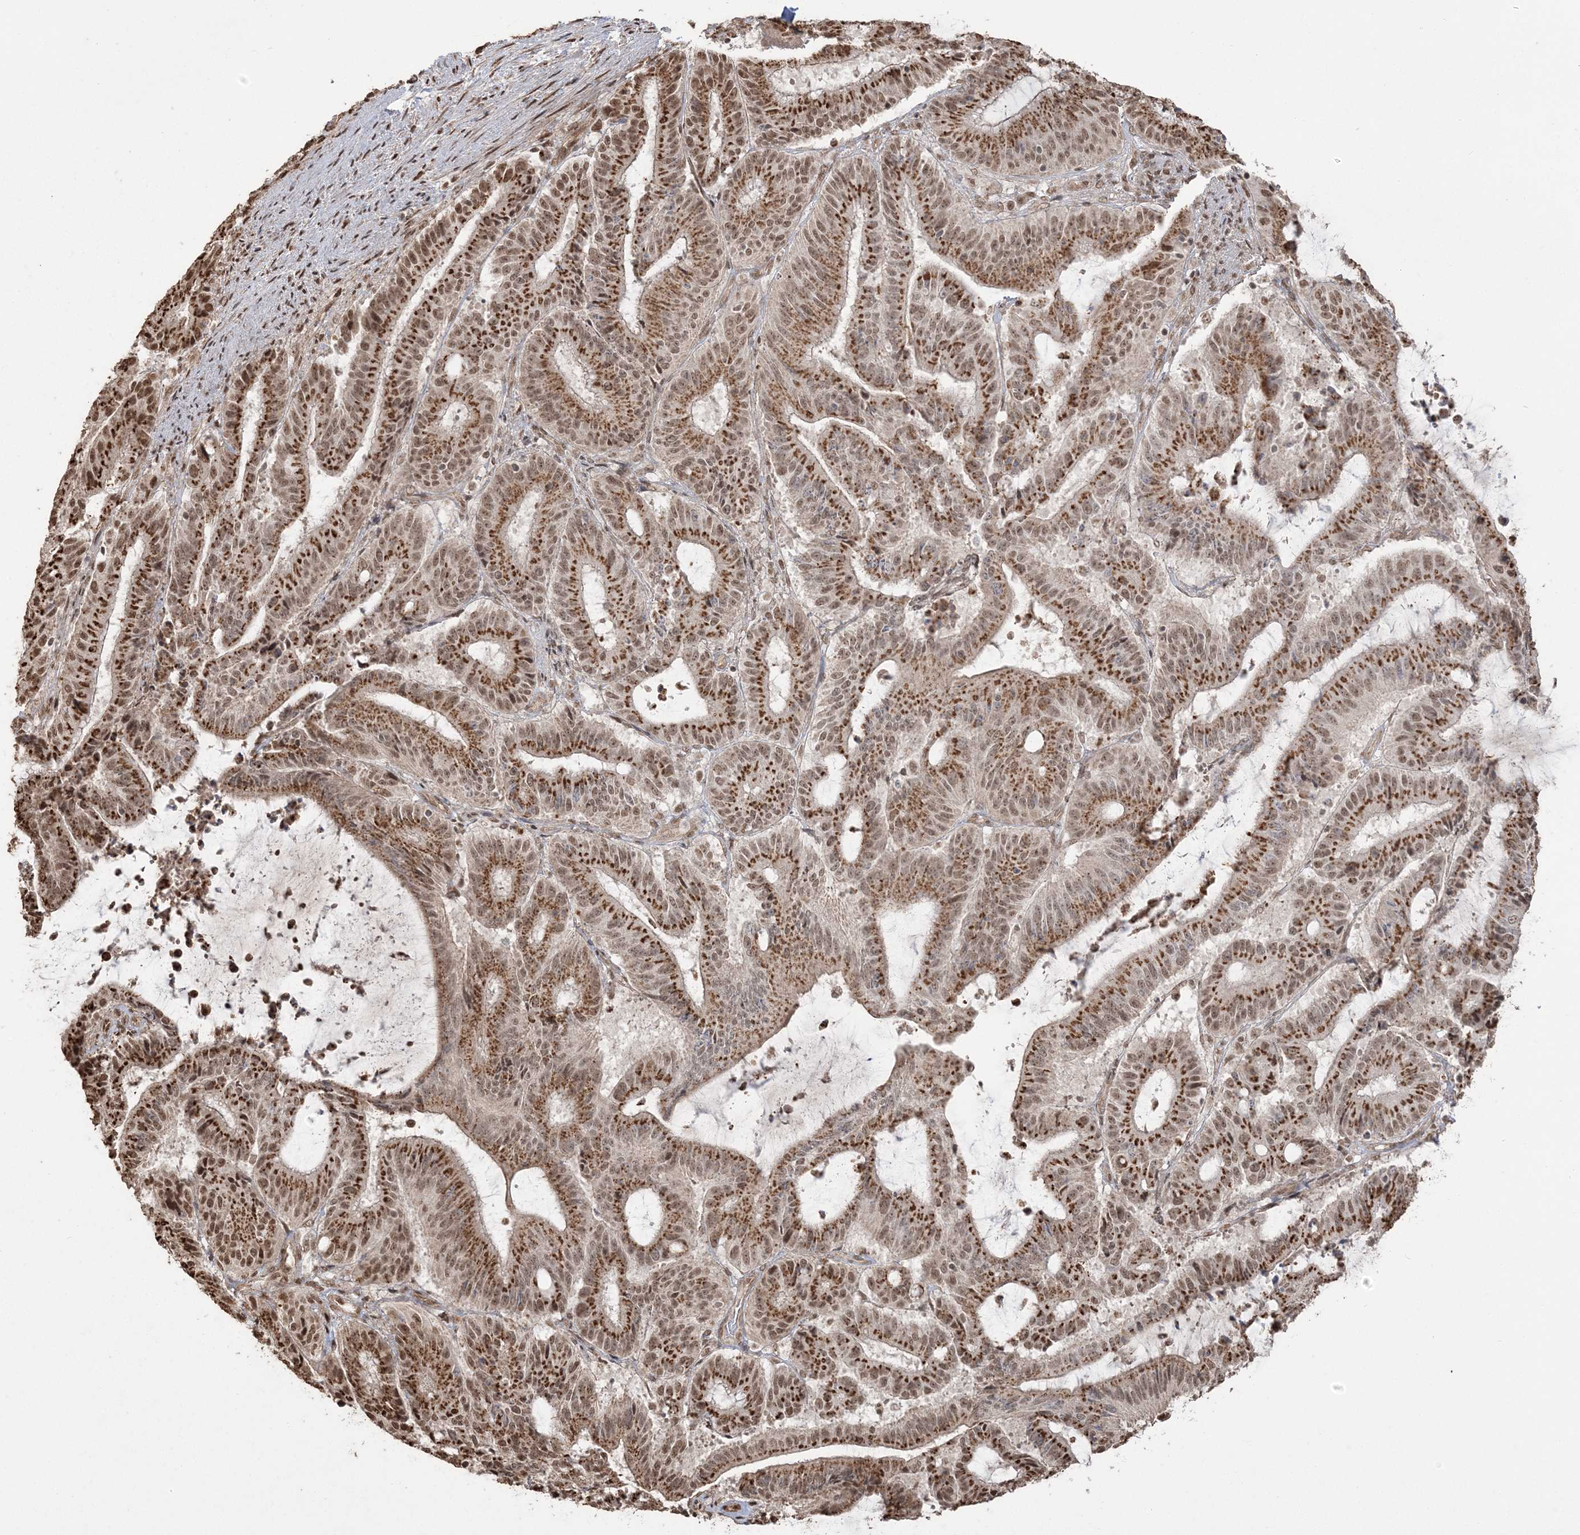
{"staining": {"intensity": "strong", "quantity": ">75%", "location": "cytoplasmic/membranous,nuclear"}, "tissue": "liver cancer", "cell_type": "Tumor cells", "image_type": "cancer", "snomed": [{"axis": "morphology", "description": "Normal tissue, NOS"}, {"axis": "morphology", "description": "Cholangiocarcinoma"}, {"axis": "topography", "description": "Liver"}, {"axis": "topography", "description": "Peripheral nerve tissue"}], "caption": "This image demonstrates immunohistochemistry (IHC) staining of cholangiocarcinoma (liver), with high strong cytoplasmic/membranous and nuclear positivity in approximately >75% of tumor cells.", "gene": "ZNF839", "patient": {"sex": "female", "age": 73}}